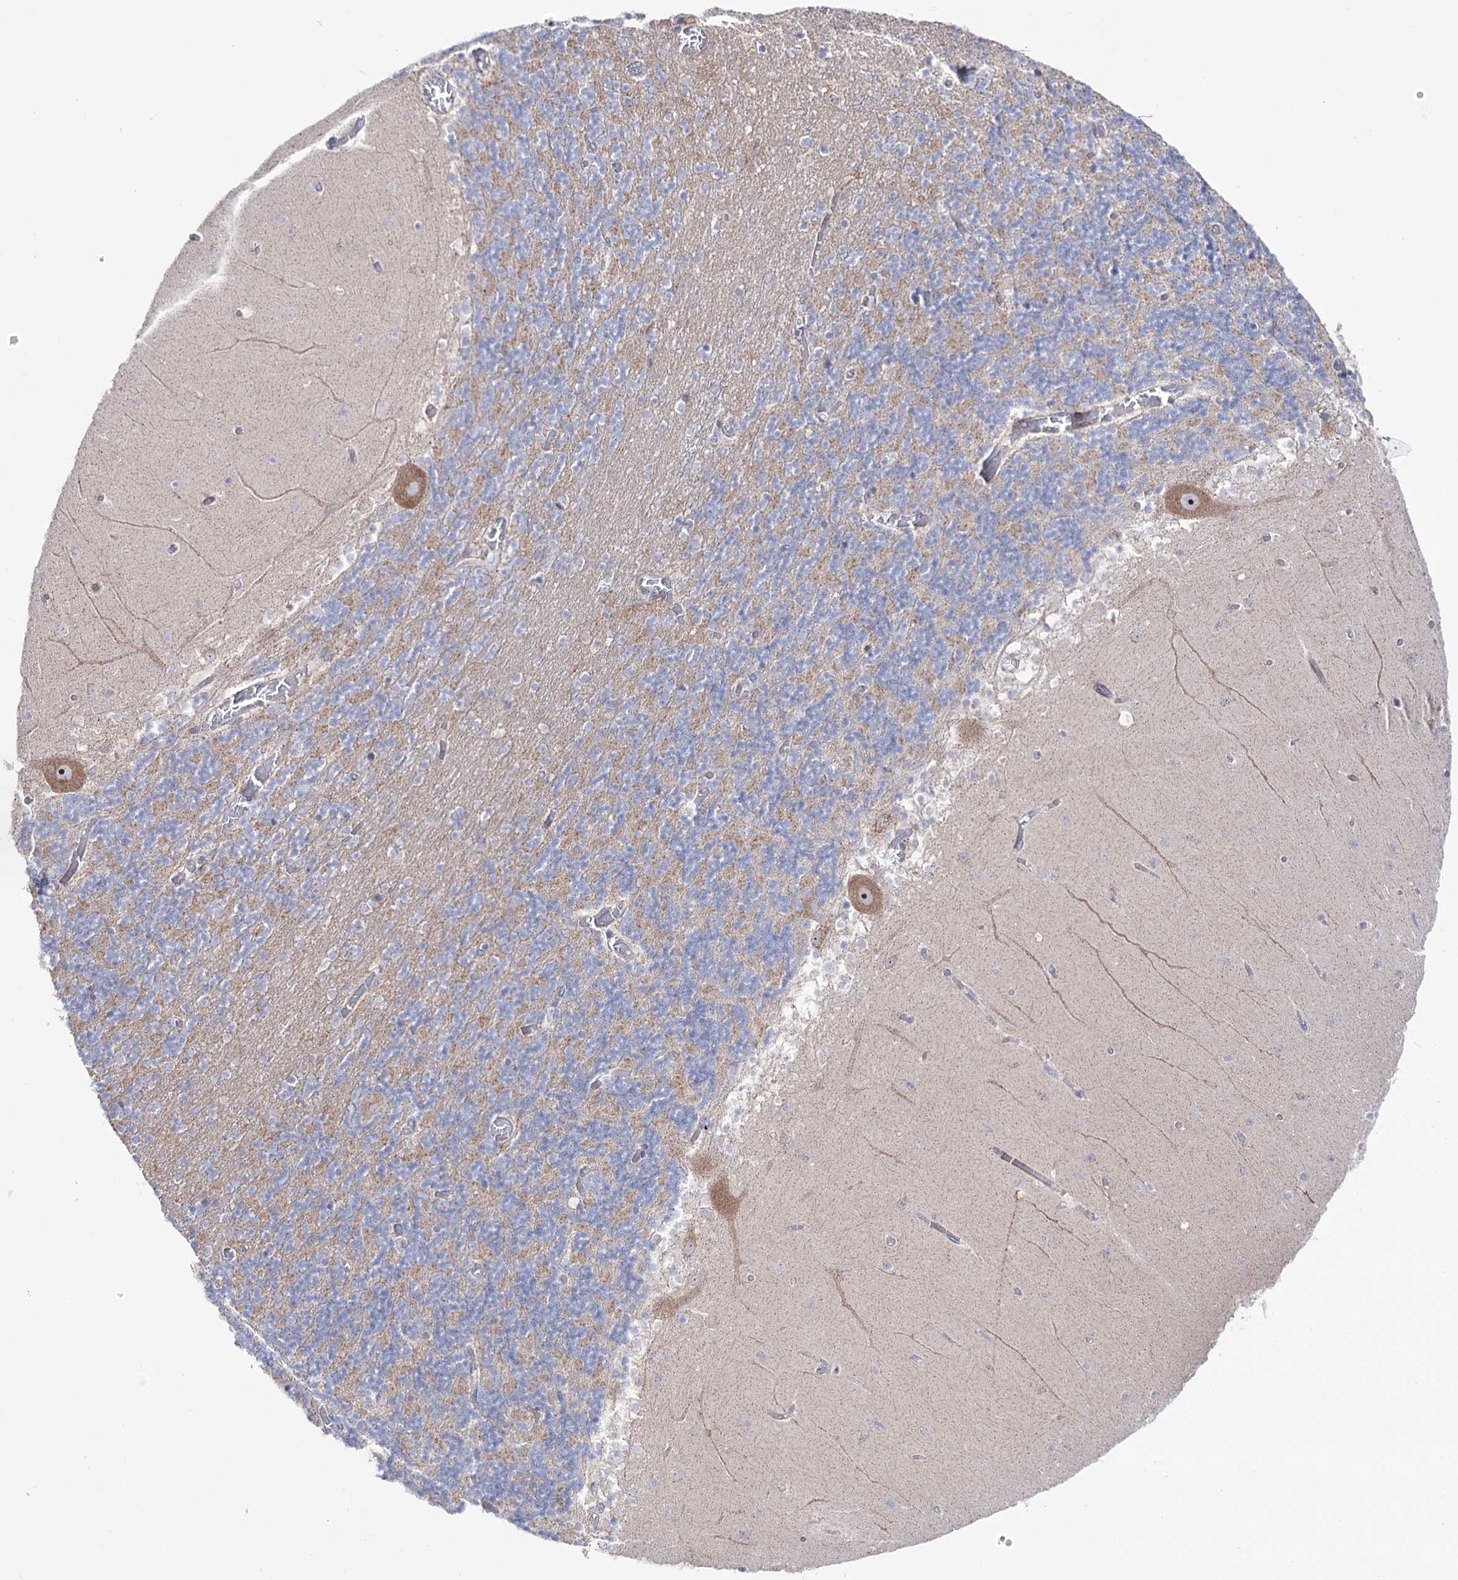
{"staining": {"intensity": "weak", "quantity": "25%-75%", "location": "cytoplasmic/membranous"}, "tissue": "cerebellum", "cell_type": "Cells in granular layer", "image_type": "normal", "snomed": [{"axis": "morphology", "description": "Normal tissue, NOS"}, {"axis": "topography", "description": "Cerebellum"}], "caption": "Weak cytoplasmic/membranous staining for a protein is appreciated in approximately 25%-75% of cells in granular layer of normal cerebellum using IHC.", "gene": "METTL5", "patient": {"sex": "female", "age": 28}}